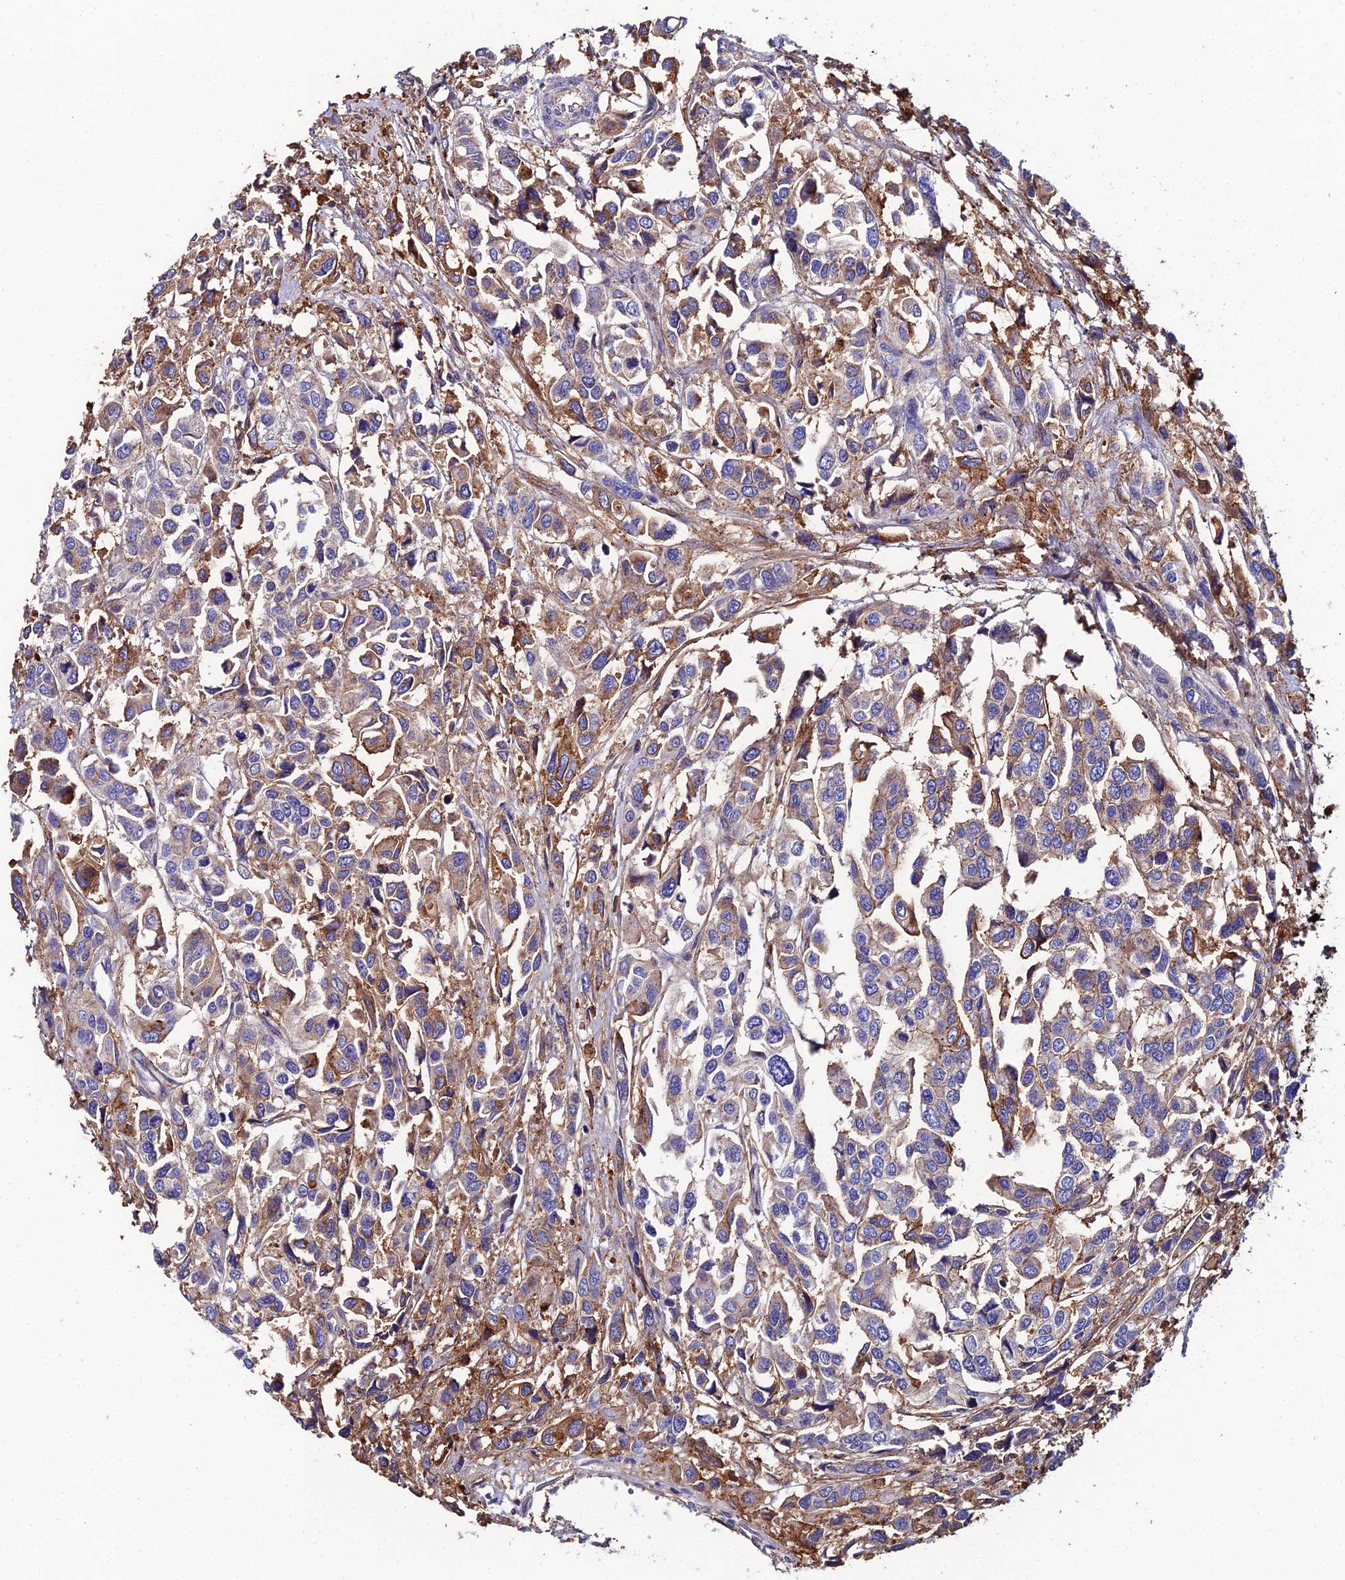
{"staining": {"intensity": "moderate", "quantity": "<25%", "location": "cytoplasmic/membranous"}, "tissue": "urothelial cancer", "cell_type": "Tumor cells", "image_type": "cancer", "snomed": [{"axis": "morphology", "description": "Urothelial carcinoma, High grade"}, {"axis": "topography", "description": "Urinary bladder"}], "caption": "A brown stain labels moderate cytoplasmic/membranous positivity of a protein in human urothelial carcinoma (high-grade) tumor cells.", "gene": "C6", "patient": {"sex": "male", "age": 67}}